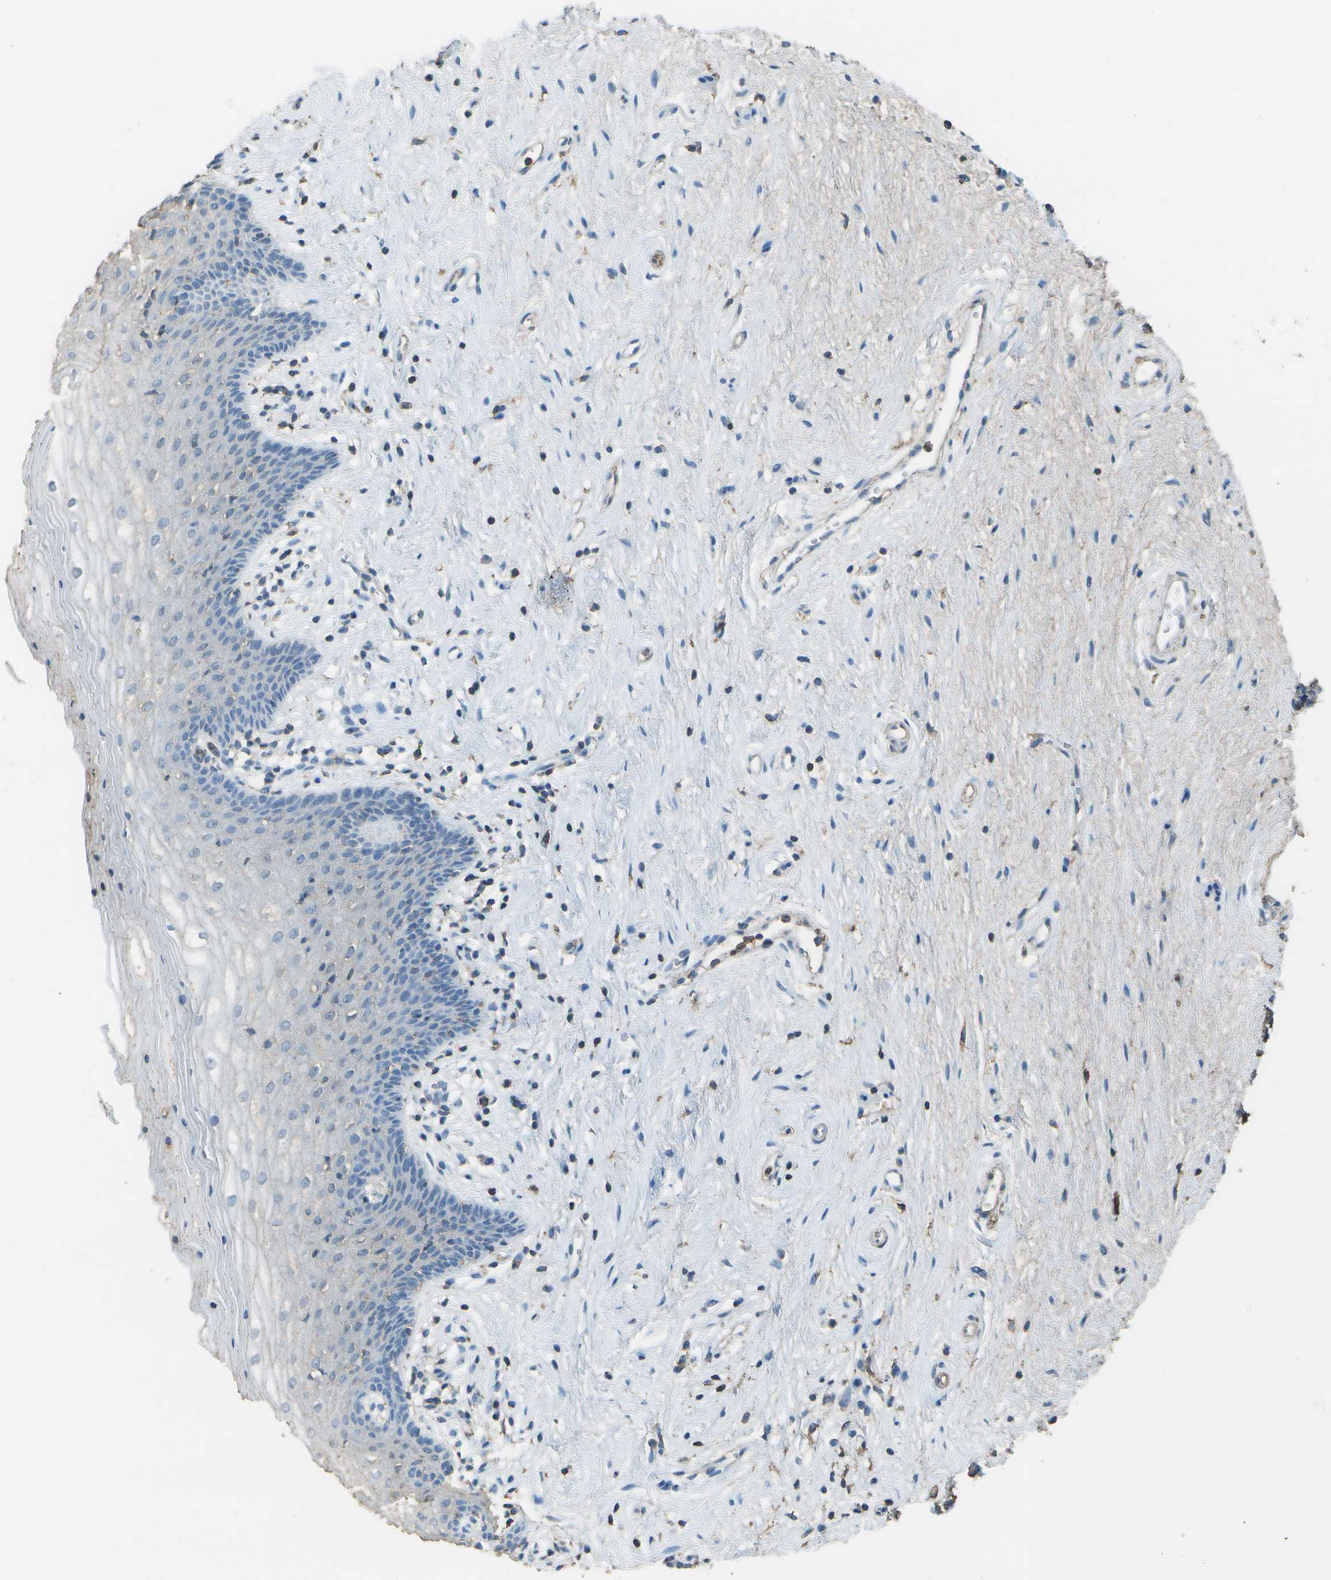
{"staining": {"intensity": "weak", "quantity": "<25%", "location": "cytoplasmic/membranous"}, "tissue": "vagina", "cell_type": "Squamous epithelial cells", "image_type": "normal", "snomed": [{"axis": "morphology", "description": "Normal tissue, NOS"}, {"axis": "topography", "description": "Vagina"}], "caption": "Vagina was stained to show a protein in brown. There is no significant expression in squamous epithelial cells.", "gene": "CYP4F11", "patient": {"sex": "female", "age": 44}}